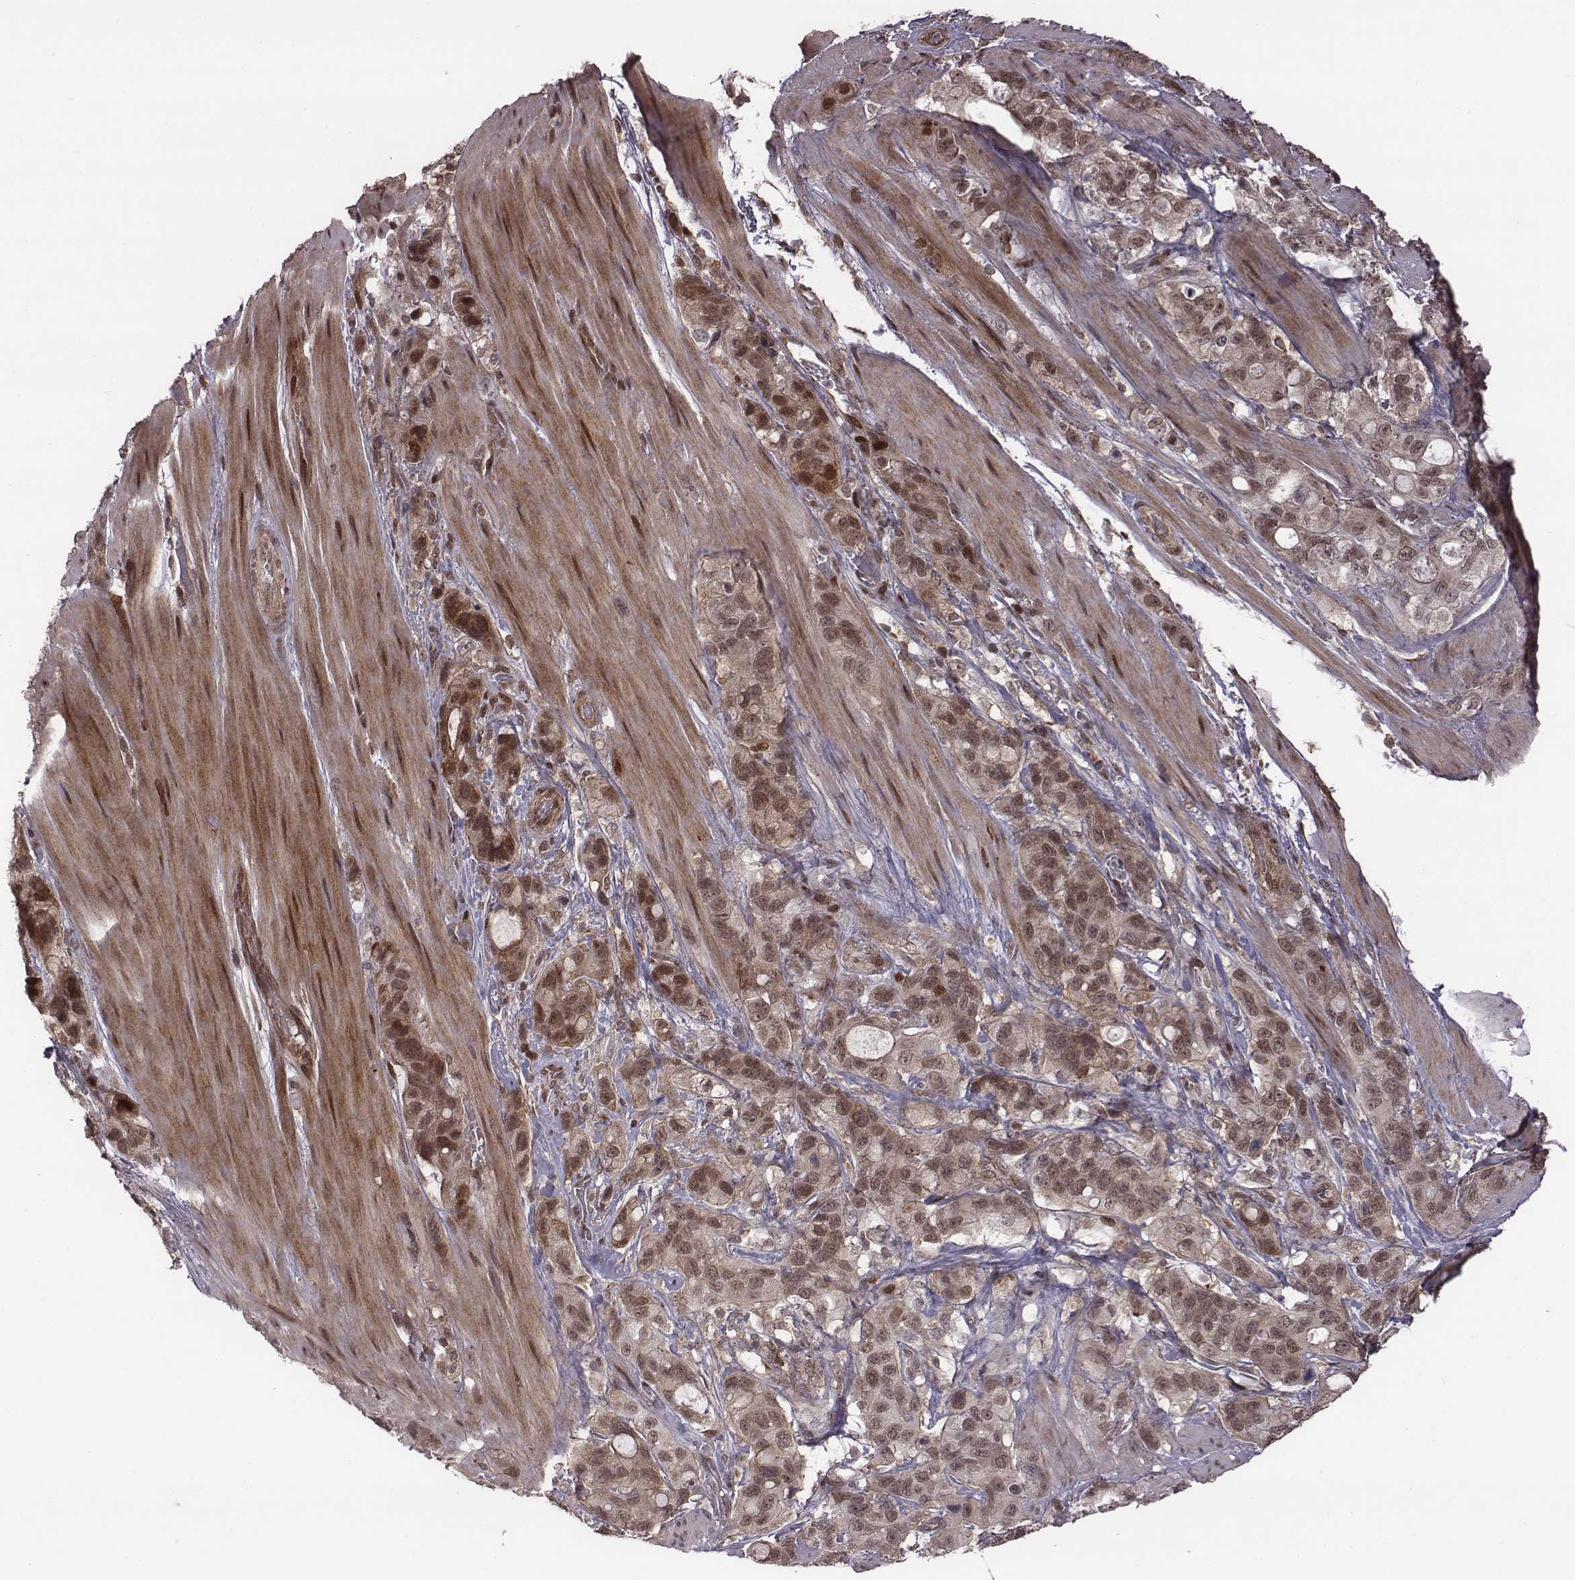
{"staining": {"intensity": "moderate", "quantity": "<25%", "location": "cytoplasmic/membranous,nuclear"}, "tissue": "stomach cancer", "cell_type": "Tumor cells", "image_type": "cancer", "snomed": [{"axis": "morphology", "description": "Adenocarcinoma, NOS"}, {"axis": "topography", "description": "Stomach"}], "caption": "Protein expression analysis of stomach cancer (adenocarcinoma) displays moderate cytoplasmic/membranous and nuclear staining in about <25% of tumor cells.", "gene": "RPL3", "patient": {"sex": "male", "age": 63}}